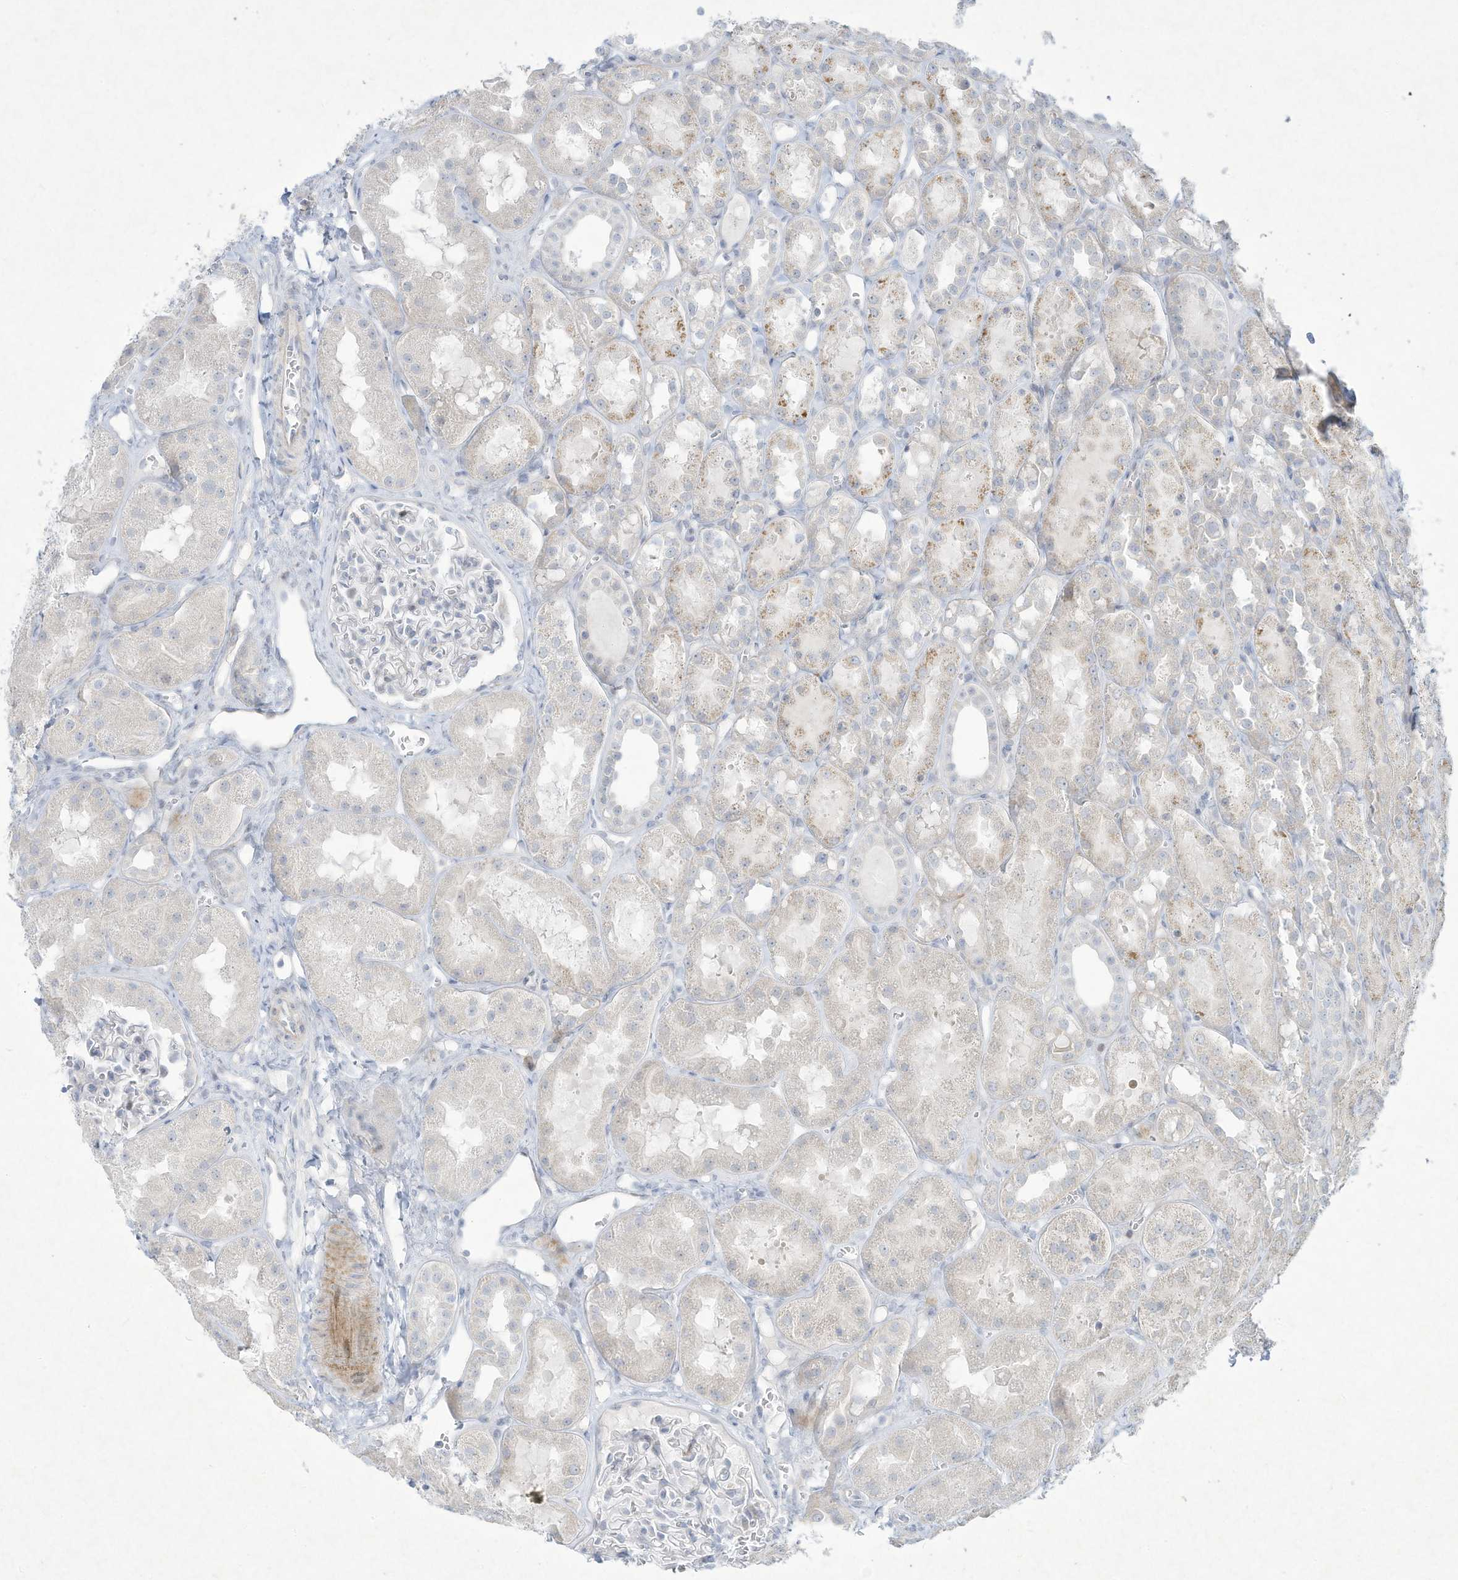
{"staining": {"intensity": "negative", "quantity": "none", "location": "none"}, "tissue": "kidney", "cell_type": "Cells in glomeruli", "image_type": "normal", "snomed": [{"axis": "morphology", "description": "Normal tissue, NOS"}, {"axis": "topography", "description": "Kidney"}], "caption": "An IHC image of normal kidney is shown. There is no staining in cells in glomeruli of kidney. The staining is performed using DAB brown chromogen with nuclei counter-stained in using hematoxylin.", "gene": "PAX6", "patient": {"sex": "male", "age": 16}}